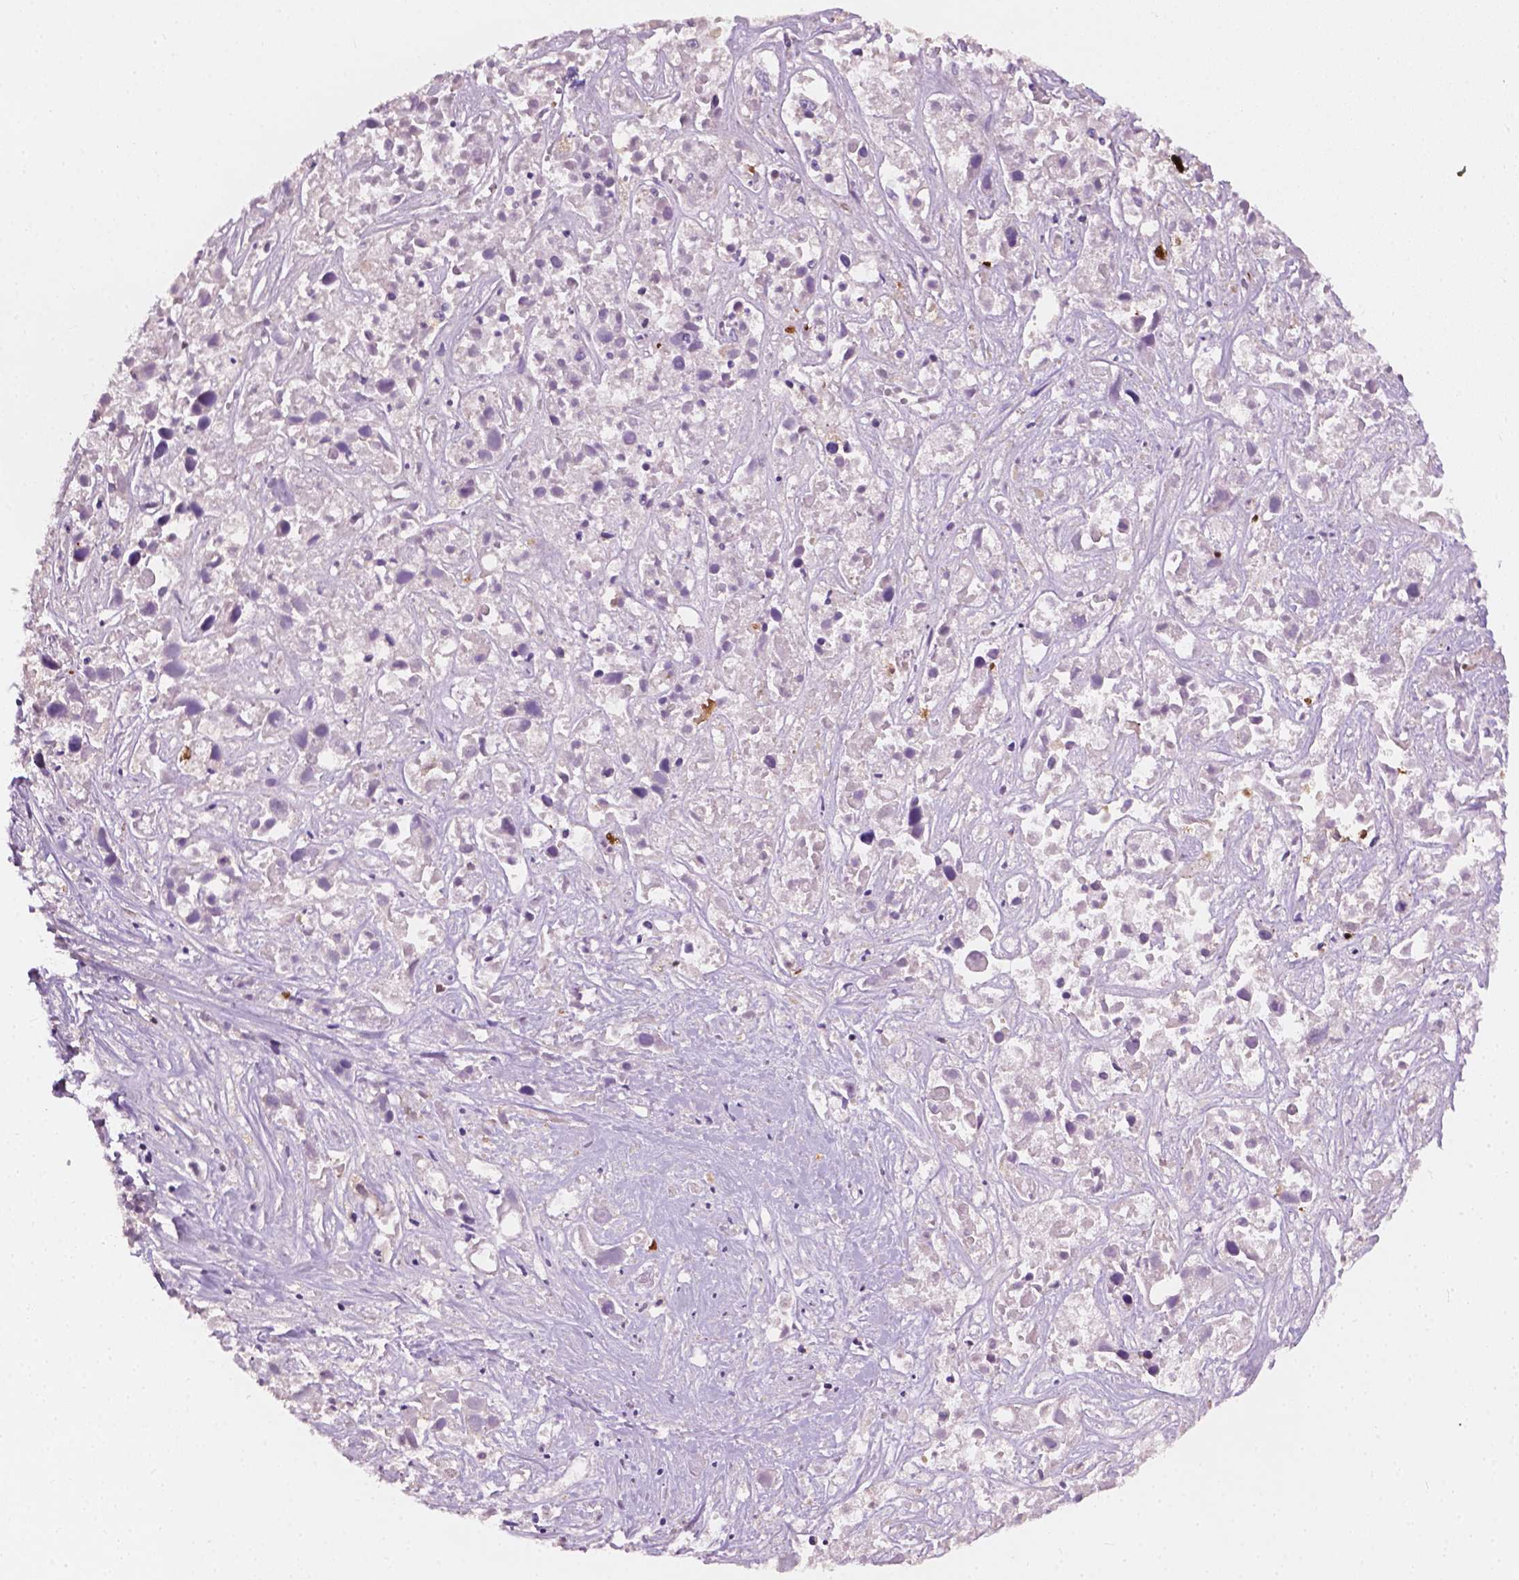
{"staining": {"intensity": "negative", "quantity": "none", "location": "none"}, "tissue": "liver cancer", "cell_type": "Tumor cells", "image_type": "cancer", "snomed": [{"axis": "morphology", "description": "Cholangiocarcinoma"}, {"axis": "topography", "description": "Liver"}], "caption": "DAB (3,3'-diaminobenzidine) immunohistochemical staining of human cholangiocarcinoma (liver) demonstrates no significant positivity in tumor cells.", "gene": "KRT17", "patient": {"sex": "male", "age": 81}}